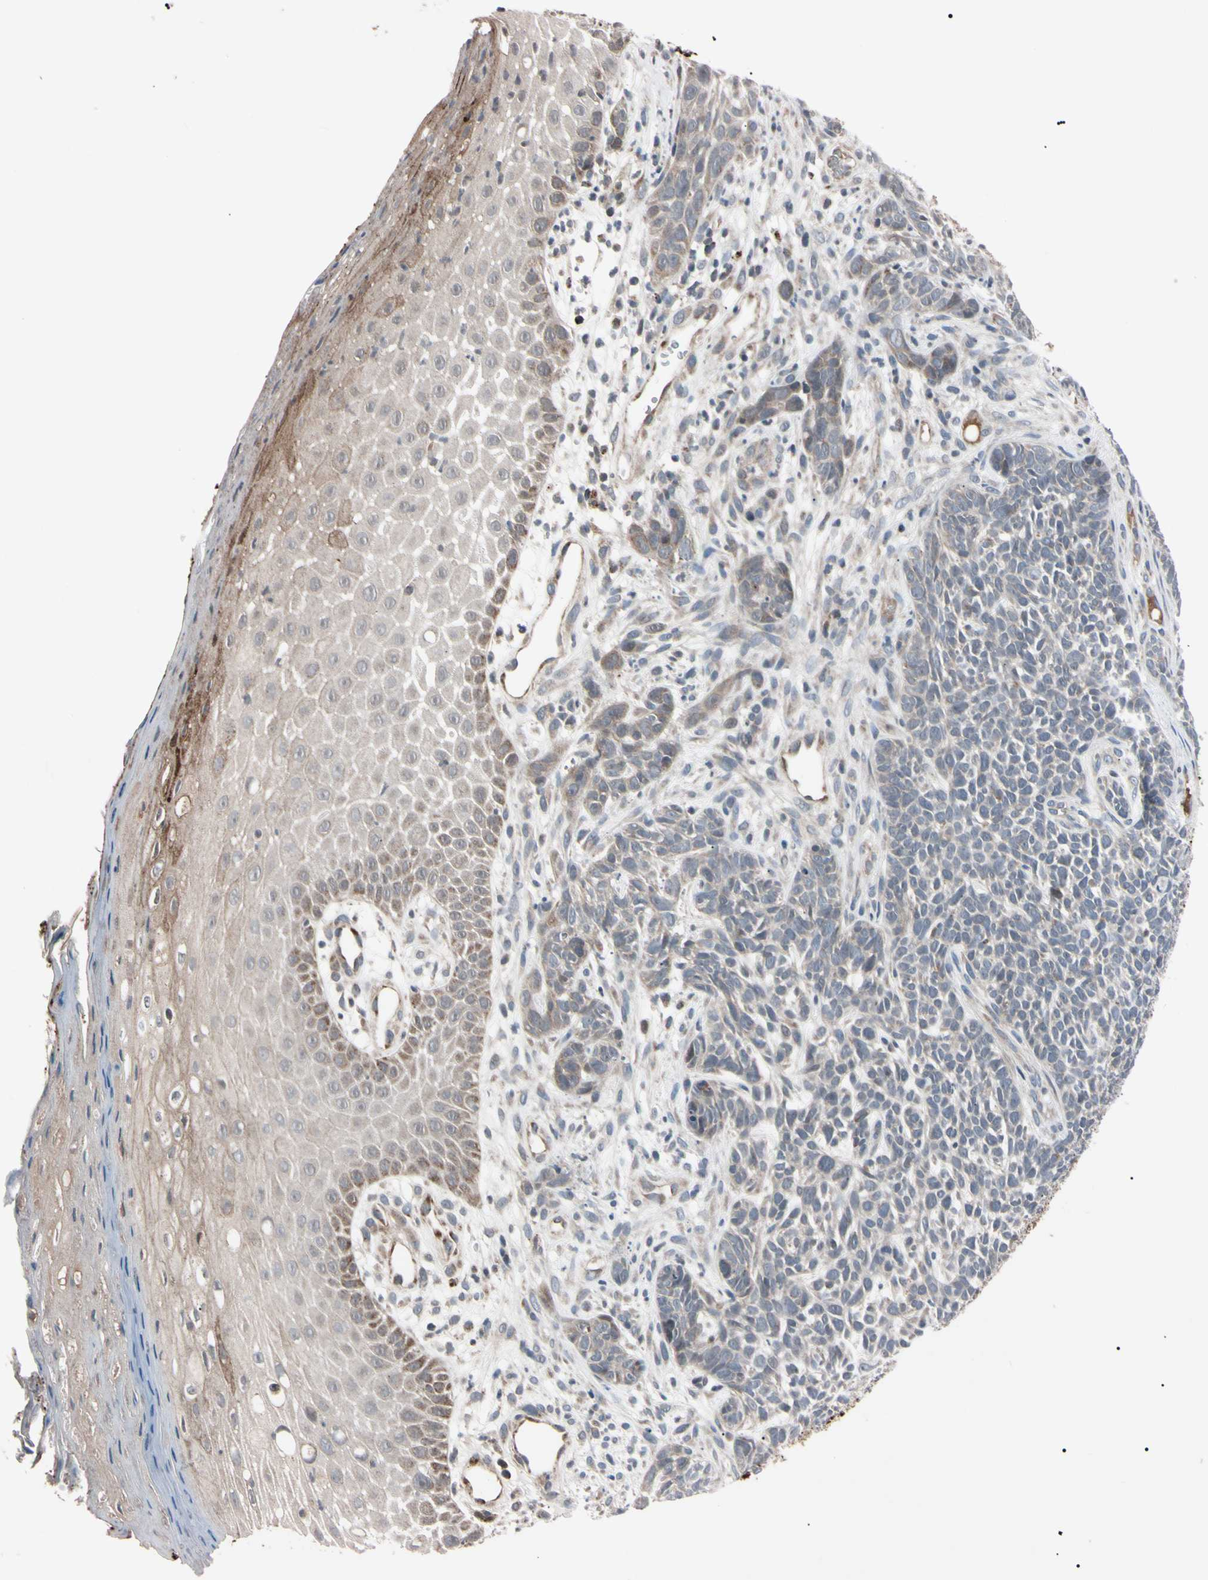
{"staining": {"intensity": "negative", "quantity": "none", "location": "none"}, "tissue": "skin cancer", "cell_type": "Tumor cells", "image_type": "cancer", "snomed": [{"axis": "morphology", "description": "Basal cell carcinoma"}, {"axis": "topography", "description": "Skin"}], "caption": "Immunohistochemistry (IHC) micrograph of skin cancer (basal cell carcinoma) stained for a protein (brown), which demonstrates no staining in tumor cells. (DAB (3,3'-diaminobenzidine) IHC with hematoxylin counter stain).", "gene": "TNFRSF1A", "patient": {"sex": "female", "age": 84}}